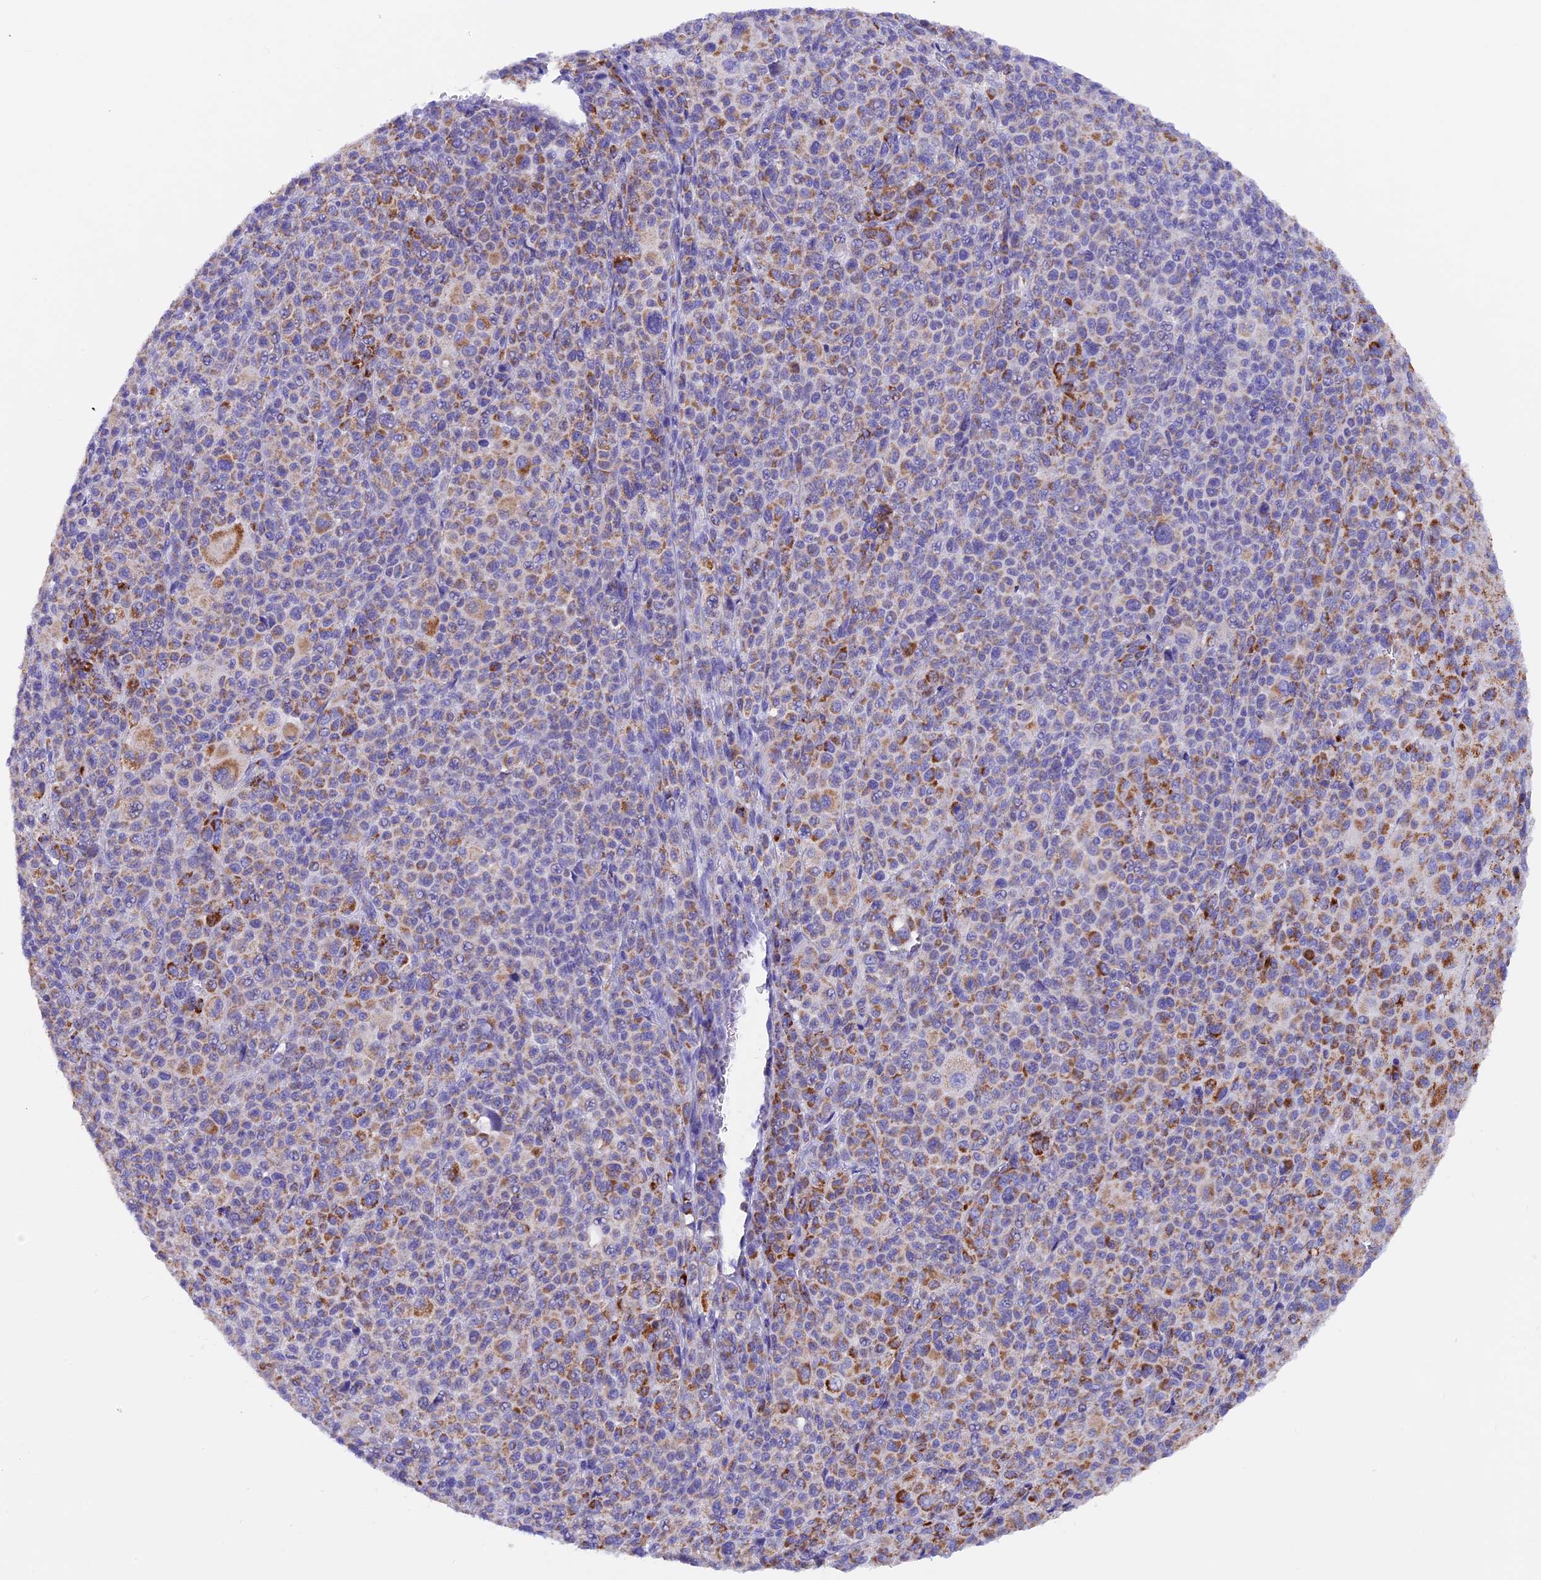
{"staining": {"intensity": "moderate", "quantity": "25%-75%", "location": "cytoplasmic/membranous"}, "tissue": "melanoma", "cell_type": "Tumor cells", "image_type": "cancer", "snomed": [{"axis": "morphology", "description": "Malignant melanoma, Metastatic site"}, {"axis": "topography", "description": "Skin"}], "caption": "Malignant melanoma (metastatic site) tissue displays moderate cytoplasmic/membranous expression in approximately 25%-75% of tumor cells, visualized by immunohistochemistry.", "gene": "SLC8B1", "patient": {"sex": "female", "age": 74}}